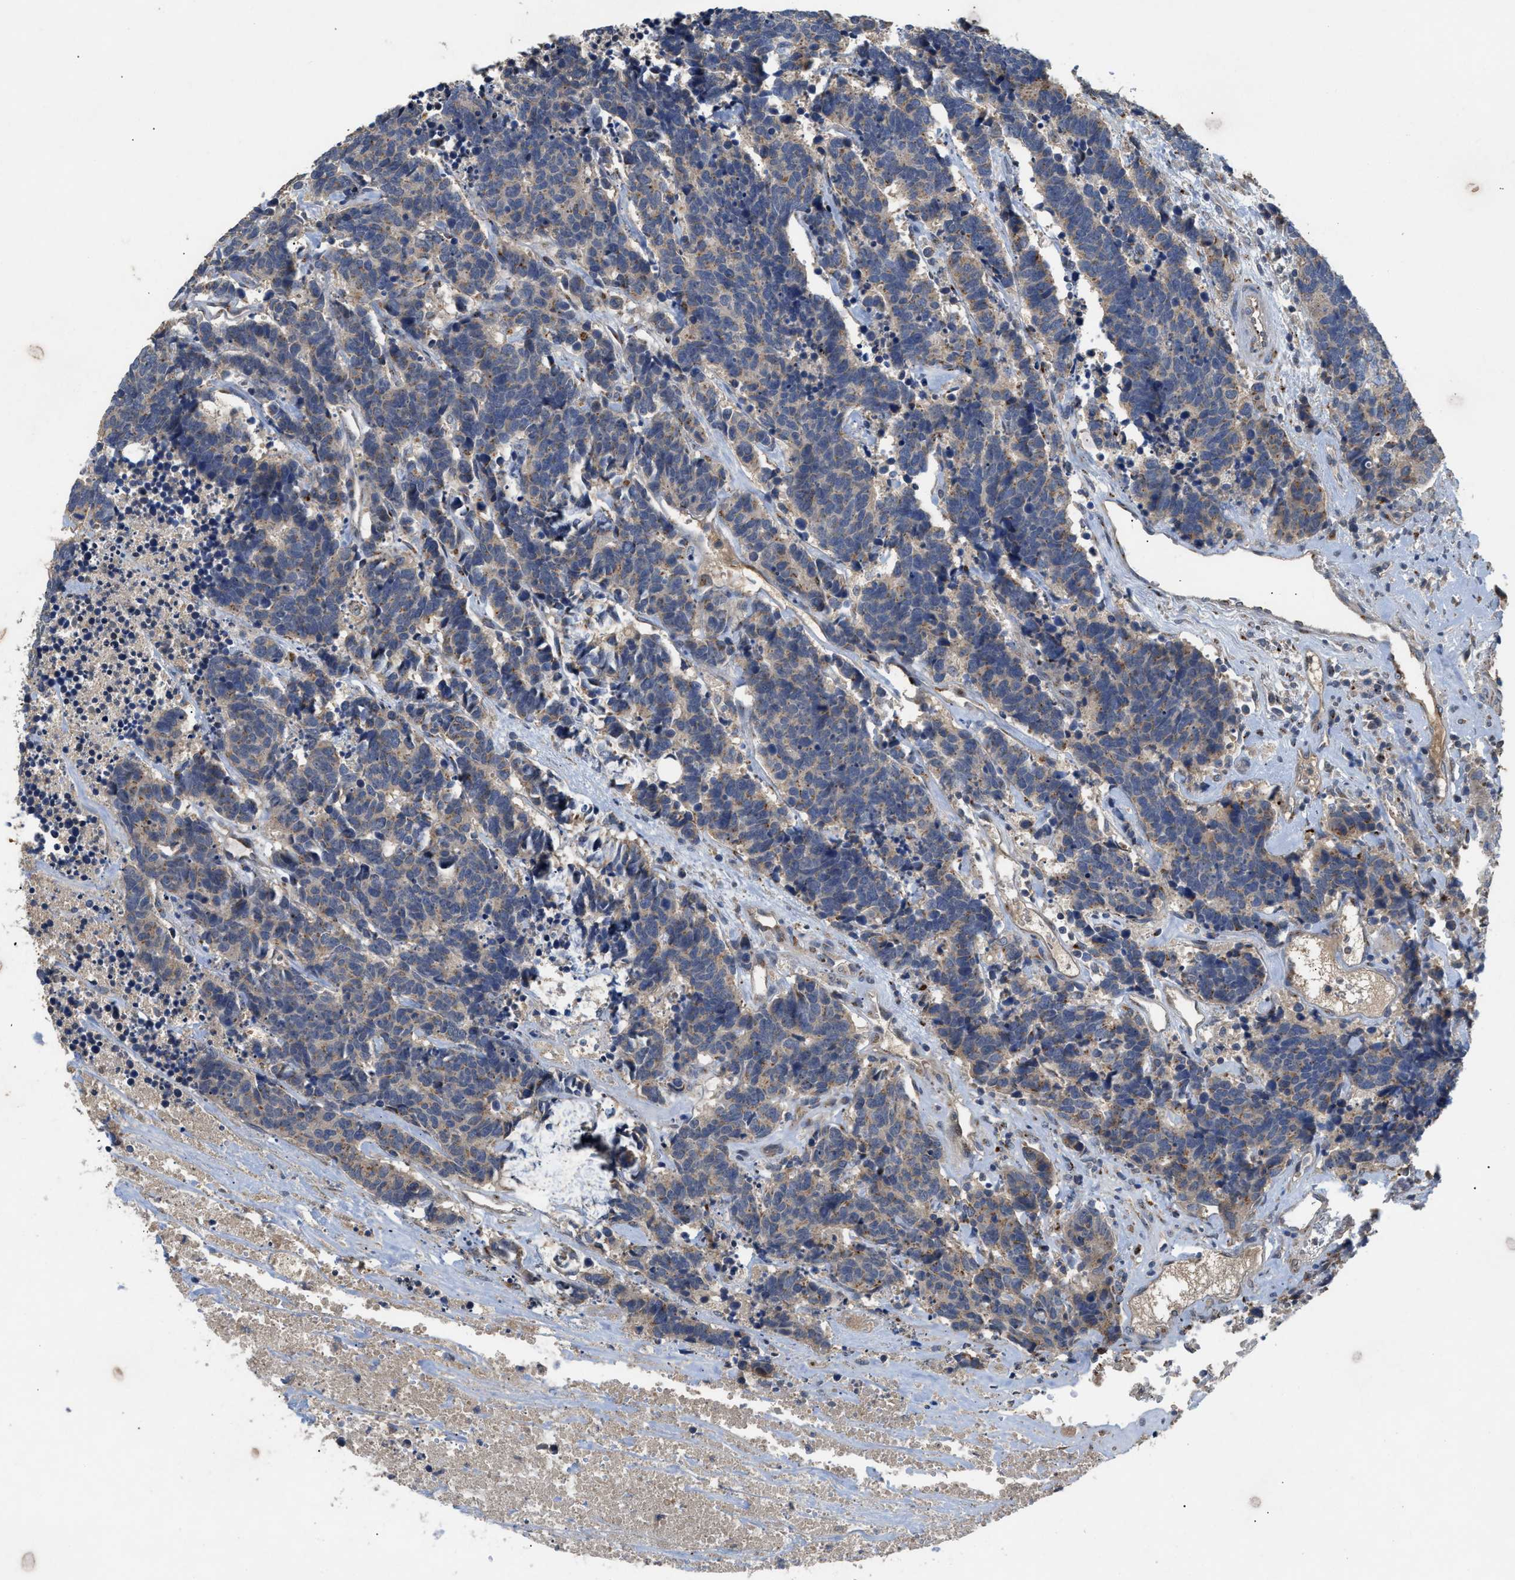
{"staining": {"intensity": "weak", "quantity": "25%-75%", "location": "cytoplasmic/membranous"}, "tissue": "carcinoid", "cell_type": "Tumor cells", "image_type": "cancer", "snomed": [{"axis": "morphology", "description": "Carcinoma, NOS"}, {"axis": "morphology", "description": "Carcinoid, malignant, NOS"}, {"axis": "topography", "description": "Urinary bladder"}], "caption": "Immunohistochemical staining of carcinoid demonstrates low levels of weak cytoplasmic/membranous expression in approximately 25%-75% of tumor cells.", "gene": "SIK2", "patient": {"sex": "male", "age": 57}}